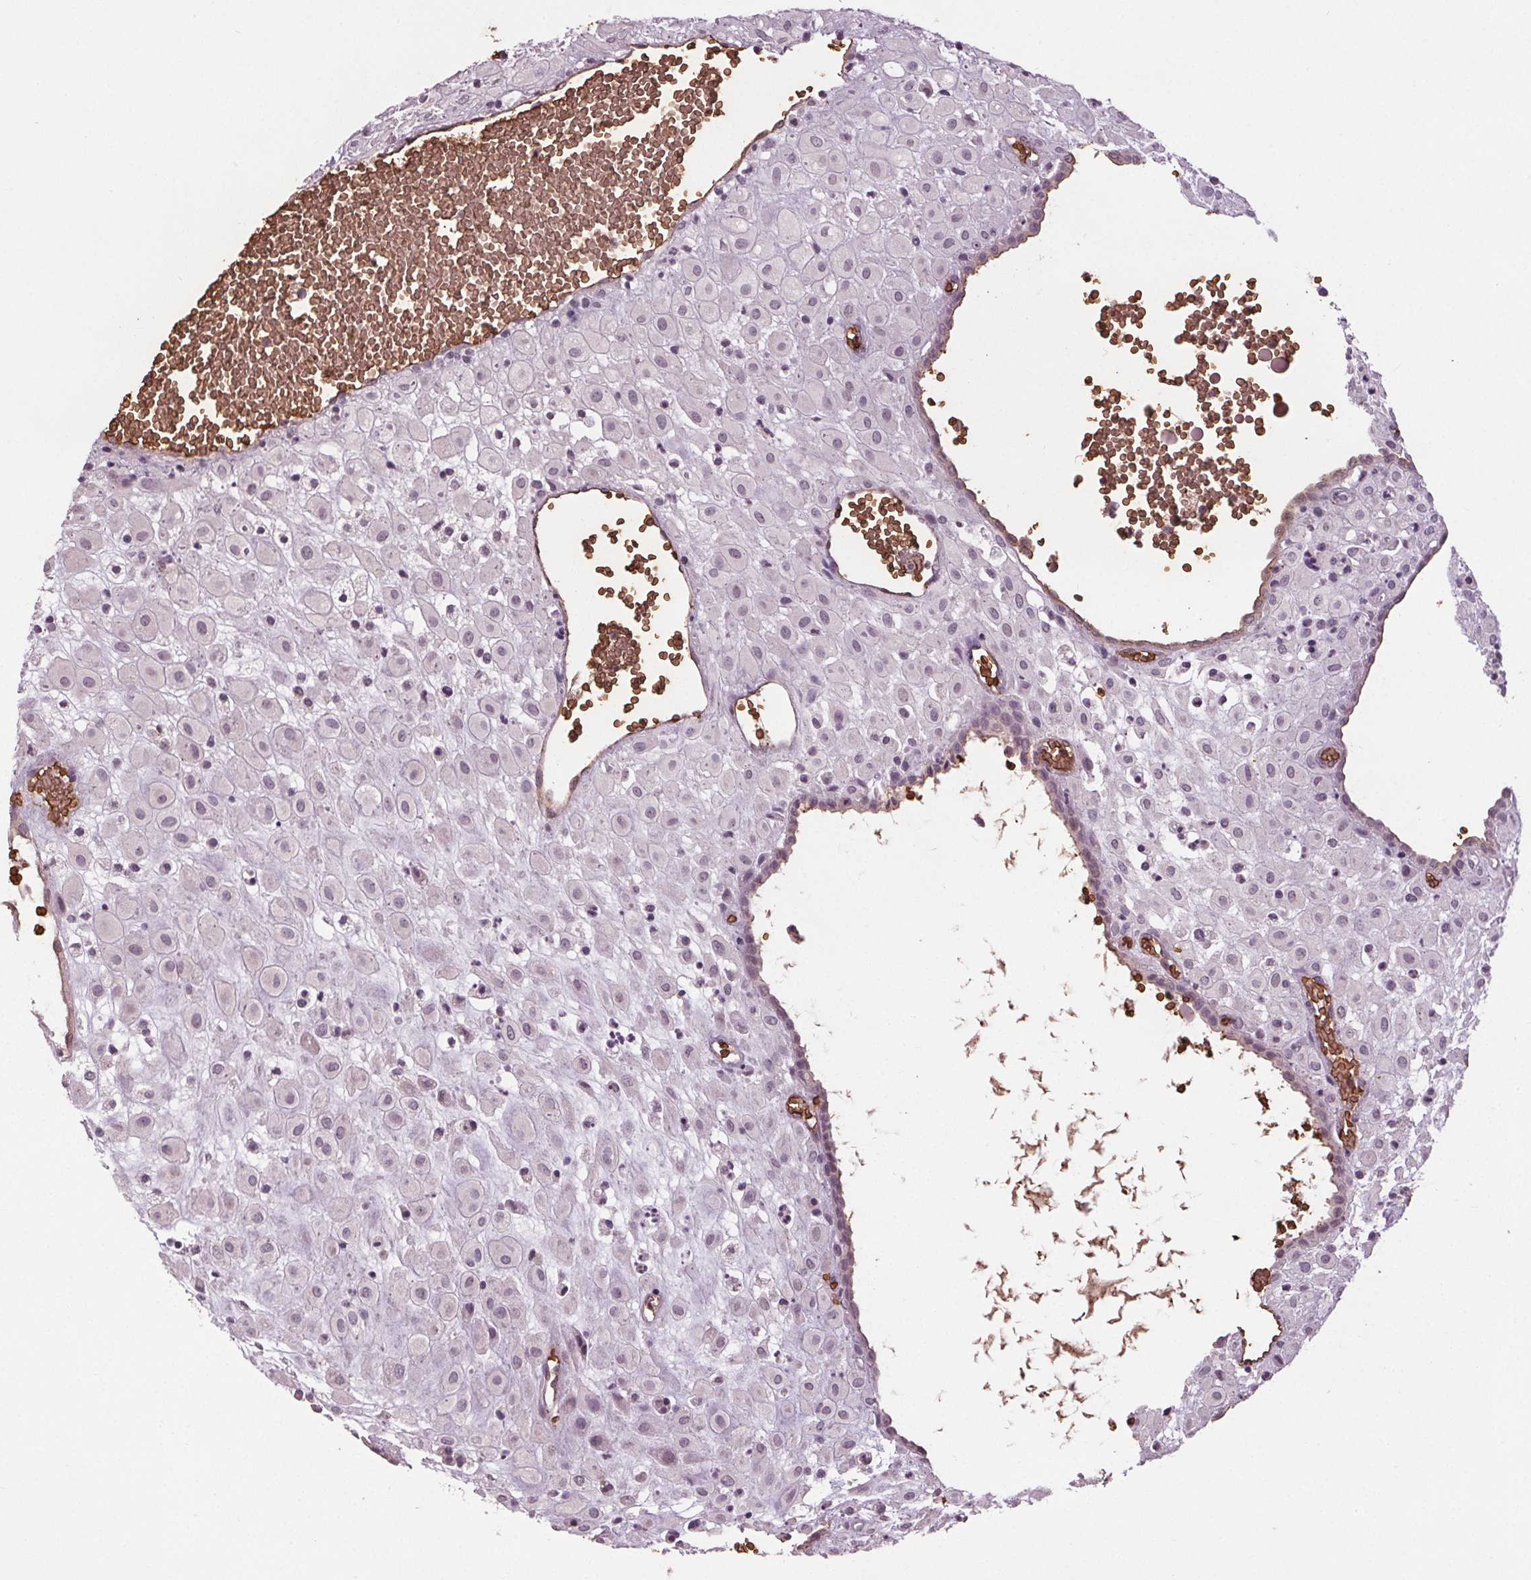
{"staining": {"intensity": "negative", "quantity": "none", "location": "none"}, "tissue": "placenta", "cell_type": "Decidual cells", "image_type": "normal", "snomed": [{"axis": "morphology", "description": "Normal tissue, NOS"}, {"axis": "topography", "description": "Placenta"}], "caption": "Immunohistochemical staining of unremarkable placenta displays no significant expression in decidual cells. (DAB immunohistochemistry with hematoxylin counter stain).", "gene": "SLC4A1", "patient": {"sex": "female", "age": 24}}